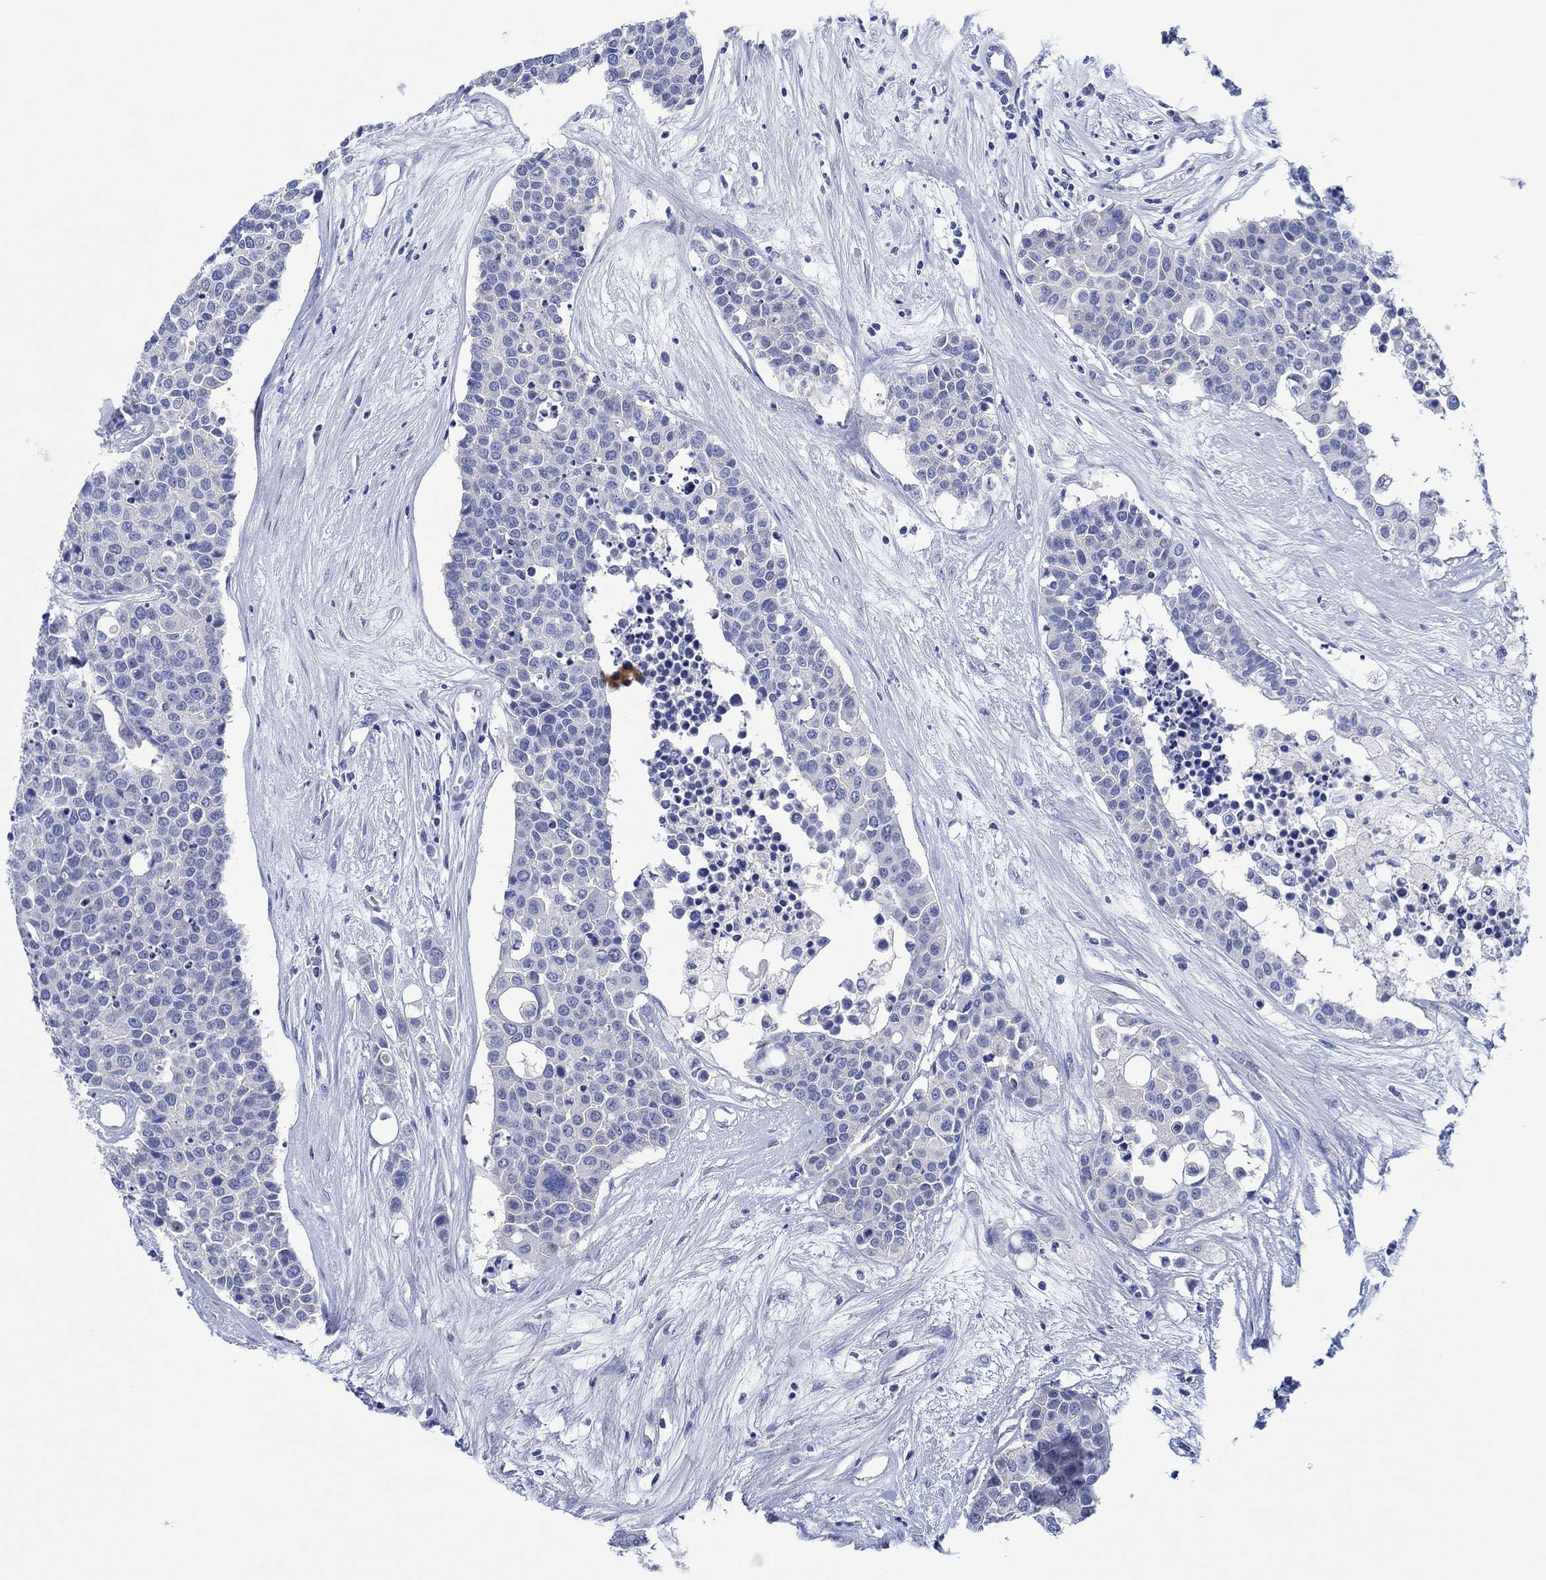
{"staining": {"intensity": "negative", "quantity": "none", "location": "none"}, "tissue": "carcinoid", "cell_type": "Tumor cells", "image_type": "cancer", "snomed": [{"axis": "morphology", "description": "Carcinoid, malignant, NOS"}, {"axis": "topography", "description": "Colon"}], "caption": "The immunohistochemistry photomicrograph has no significant positivity in tumor cells of carcinoid tissue.", "gene": "CPNE6", "patient": {"sex": "male", "age": 81}}